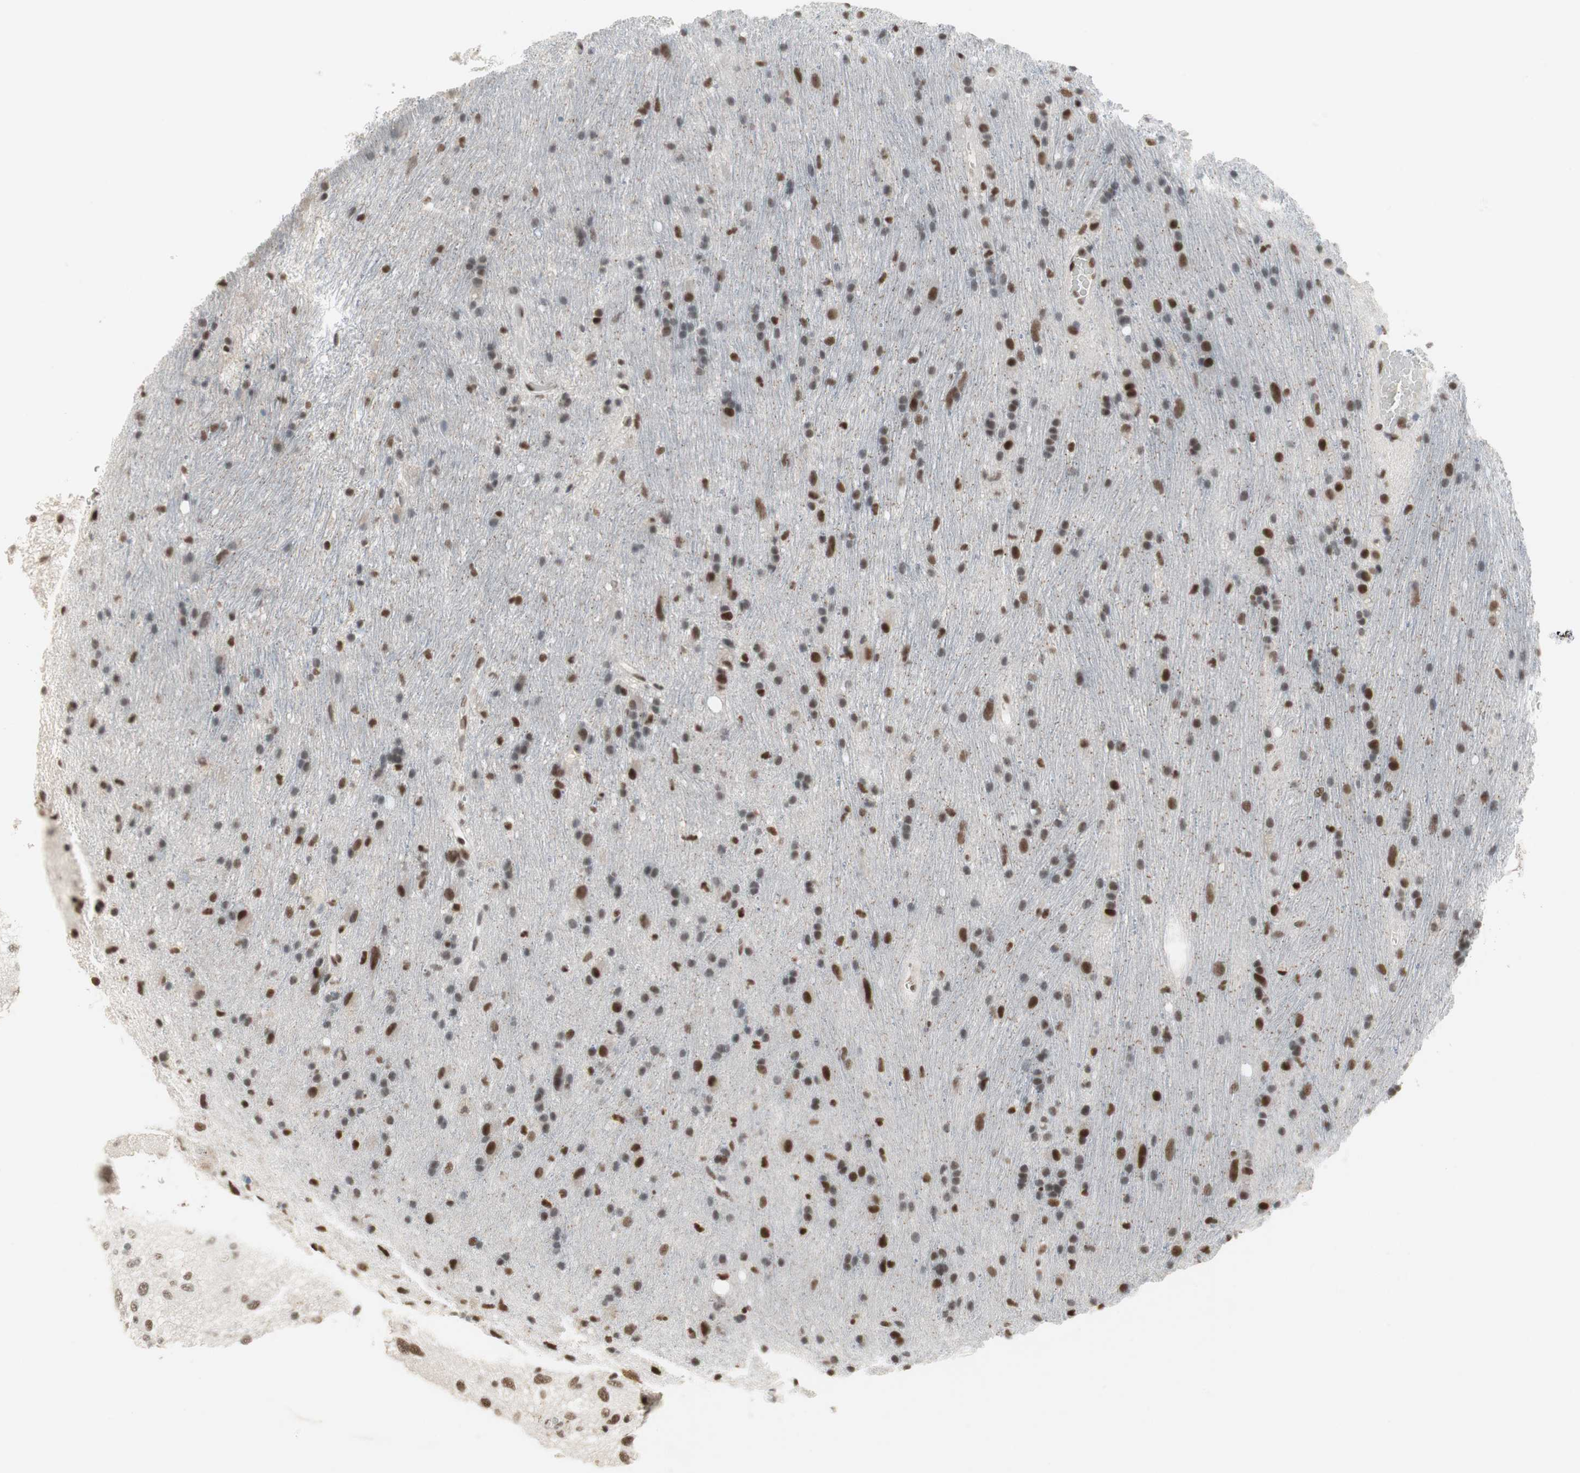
{"staining": {"intensity": "strong", "quantity": ">75%", "location": "nuclear"}, "tissue": "glioma", "cell_type": "Tumor cells", "image_type": "cancer", "snomed": [{"axis": "morphology", "description": "Glioma, malignant, Low grade"}, {"axis": "topography", "description": "Brain"}], "caption": "Protein expression analysis of human low-grade glioma (malignant) reveals strong nuclear expression in about >75% of tumor cells.", "gene": "RTF1", "patient": {"sex": "male", "age": 77}}